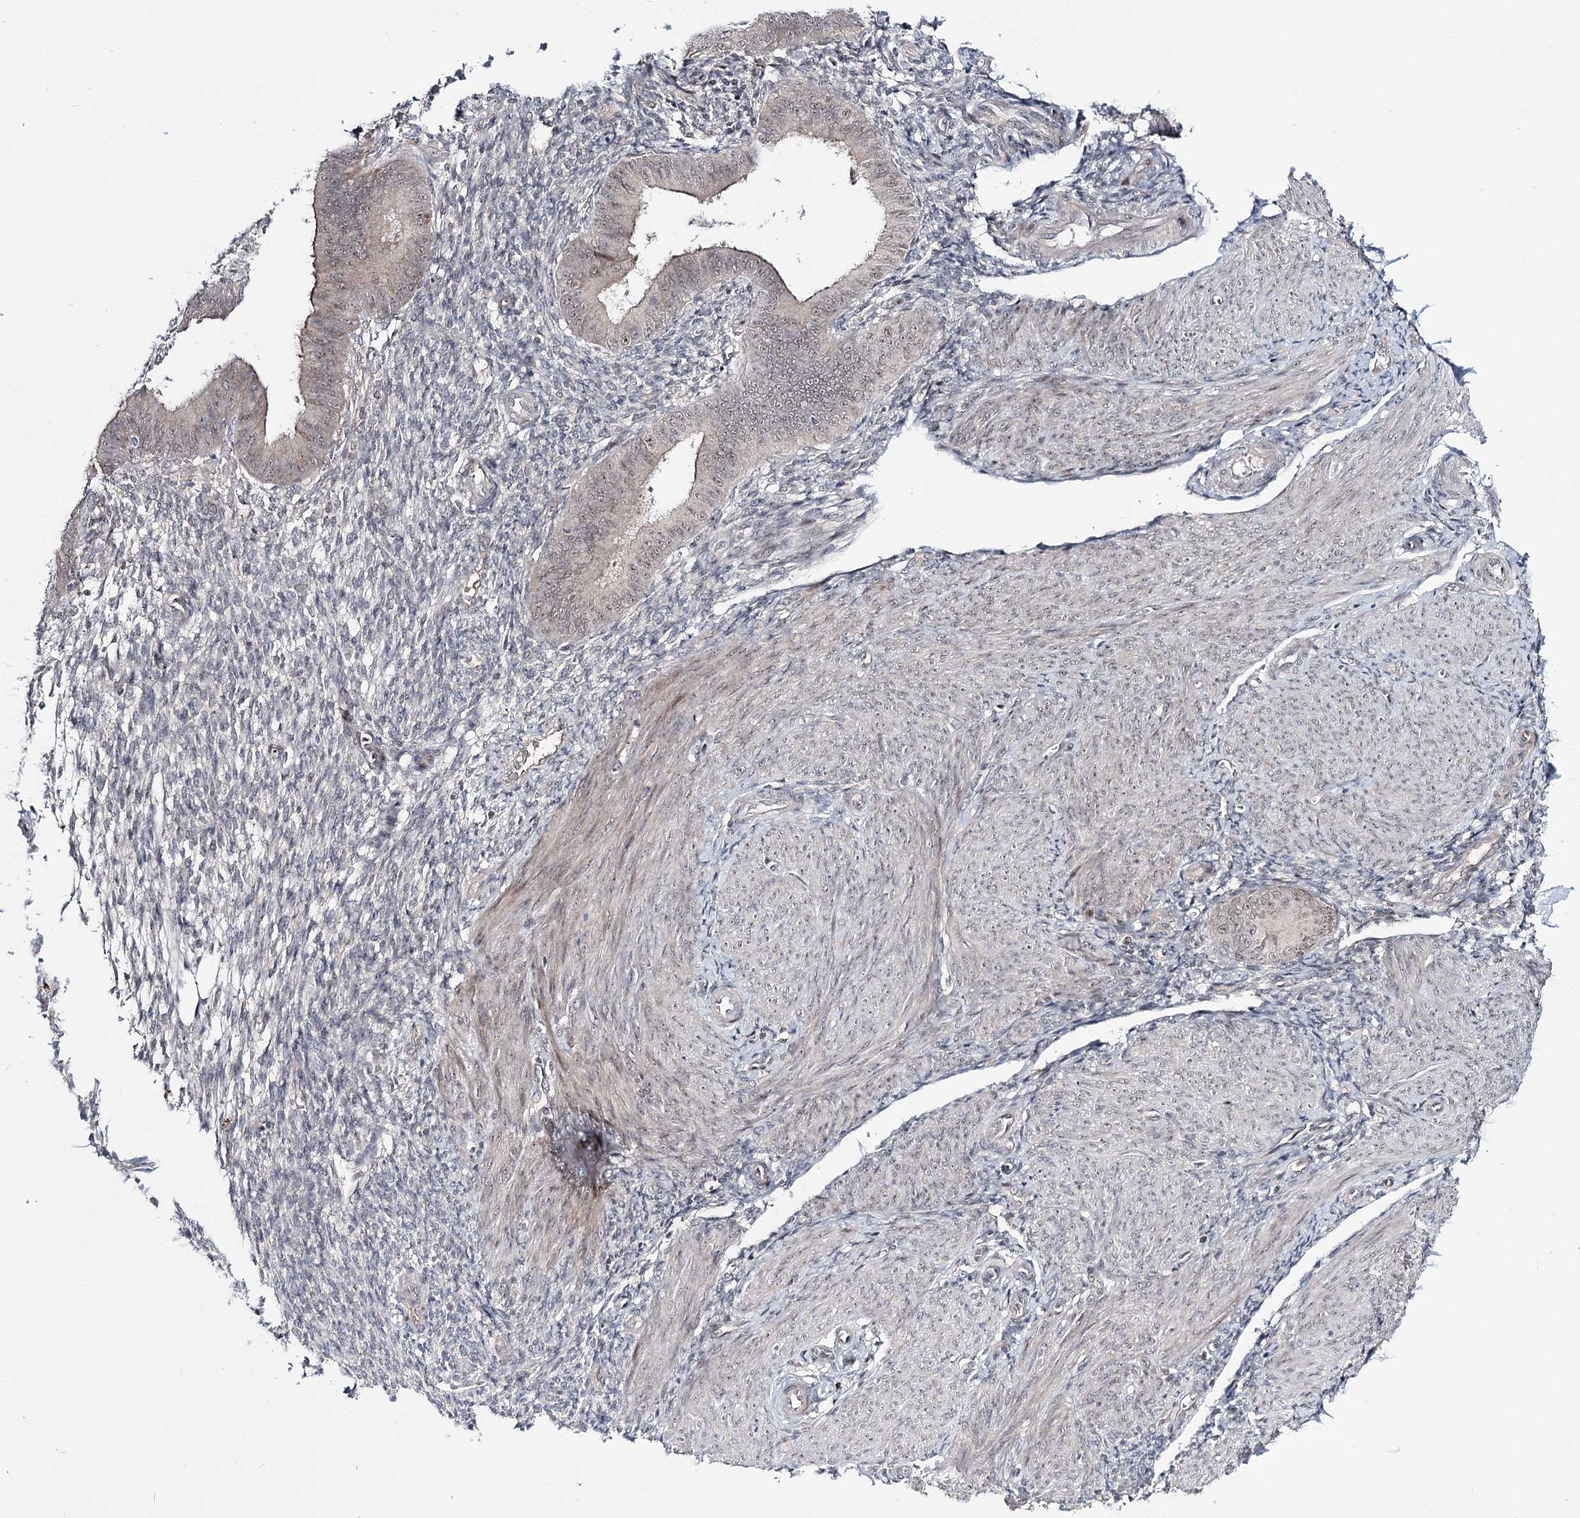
{"staining": {"intensity": "negative", "quantity": "none", "location": "none"}, "tissue": "endometrium", "cell_type": "Cells in endometrial stroma", "image_type": "normal", "snomed": [{"axis": "morphology", "description": "Normal tissue, NOS"}, {"axis": "topography", "description": "Uterus"}, {"axis": "topography", "description": "Endometrium"}], "caption": "A high-resolution image shows immunohistochemistry (IHC) staining of normal endometrium, which shows no significant positivity in cells in endometrial stroma.", "gene": "HOXC11", "patient": {"sex": "female", "age": 48}}